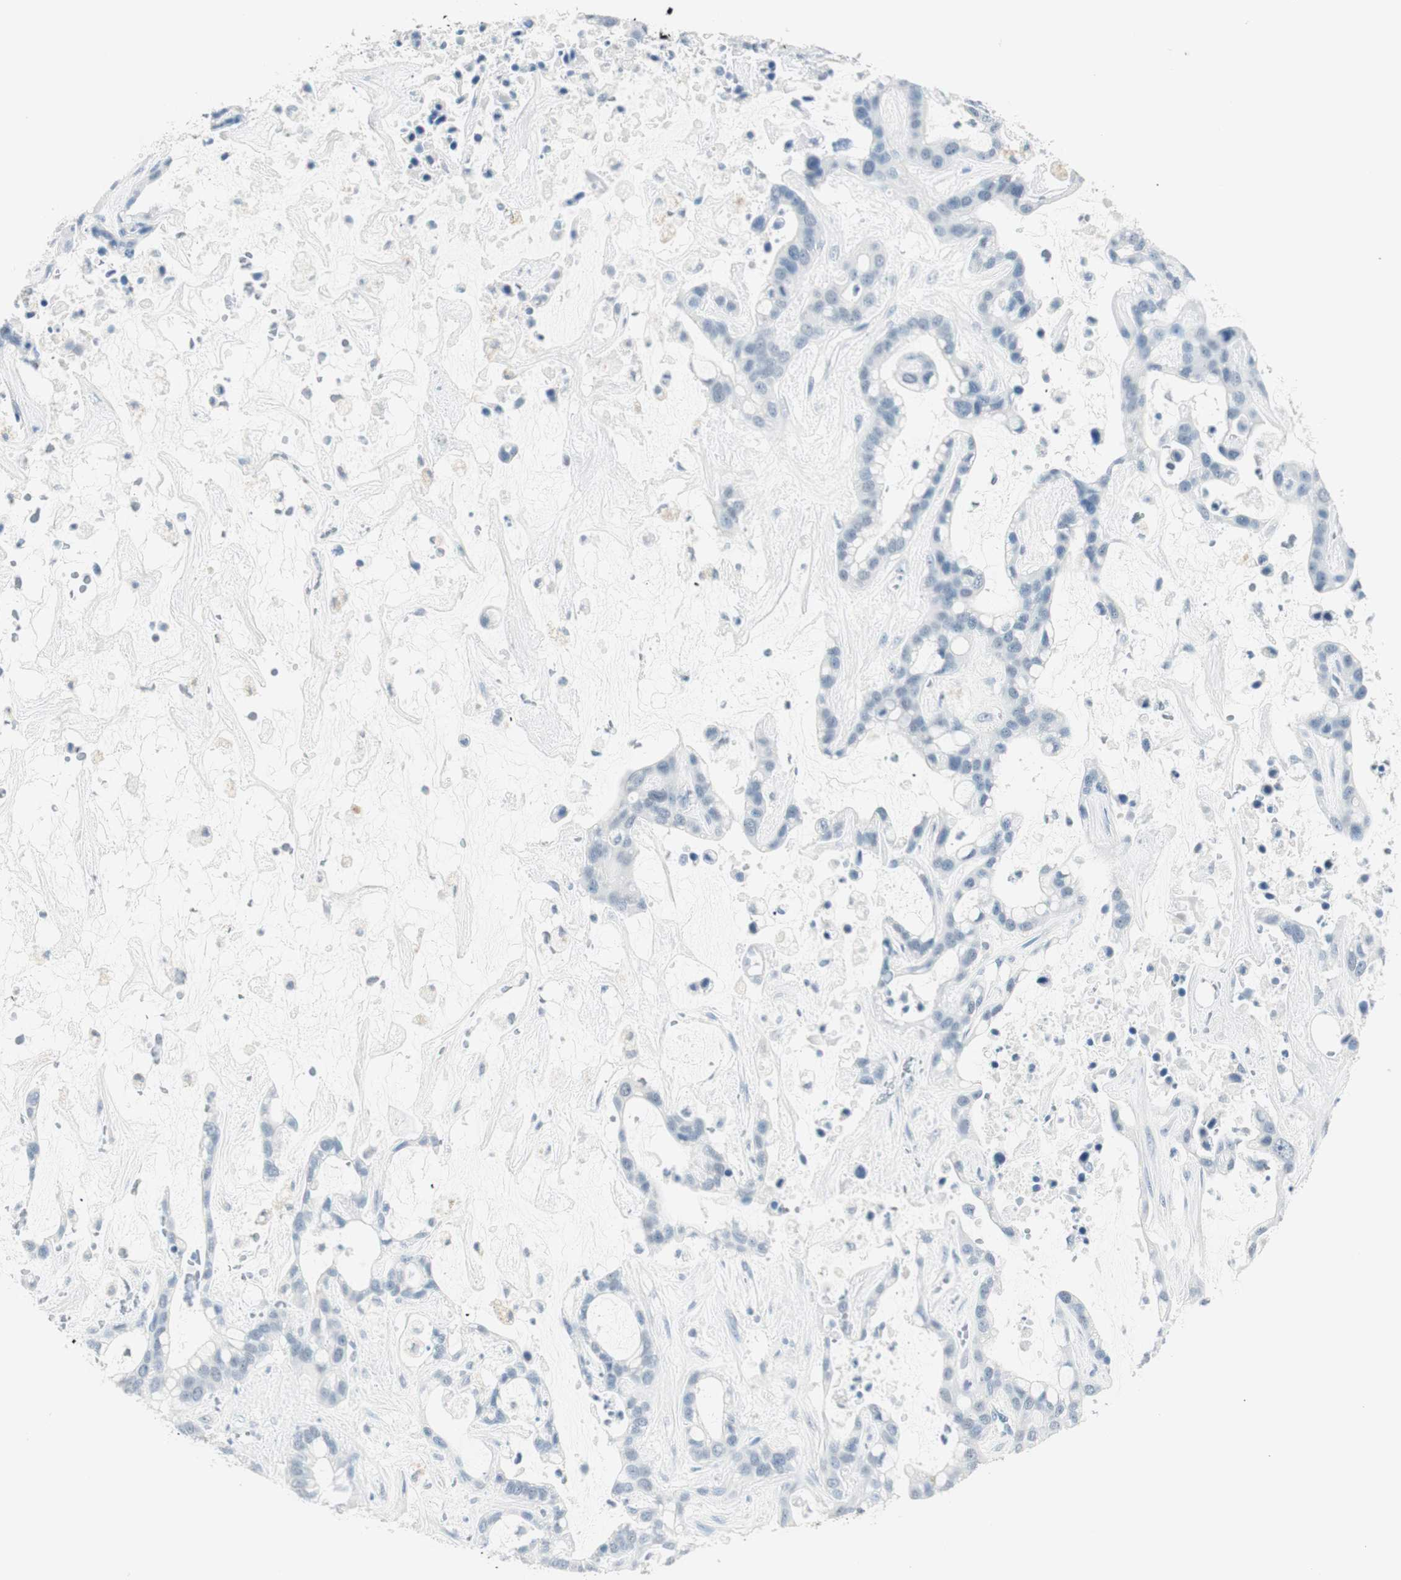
{"staining": {"intensity": "negative", "quantity": "none", "location": "none"}, "tissue": "liver cancer", "cell_type": "Tumor cells", "image_type": "cancer", "snomed": [{"axis": "morphology", "description": "Cholangiocarcinoma"}, {"axis": "topography", "description": "Liver"}], "caption": "Immunohistochemical staining of cholangiocarcinoma (liver) exhibits no significant expression in tumor cells. Brightfield microscopy of IHC stained with DAB (3,3'-diaminobenzidine) (brown) and hematoxylin (blue), captured at high magnification.", "gene": "HOXB13", "patient": {"sex": "female", "age": 65}}